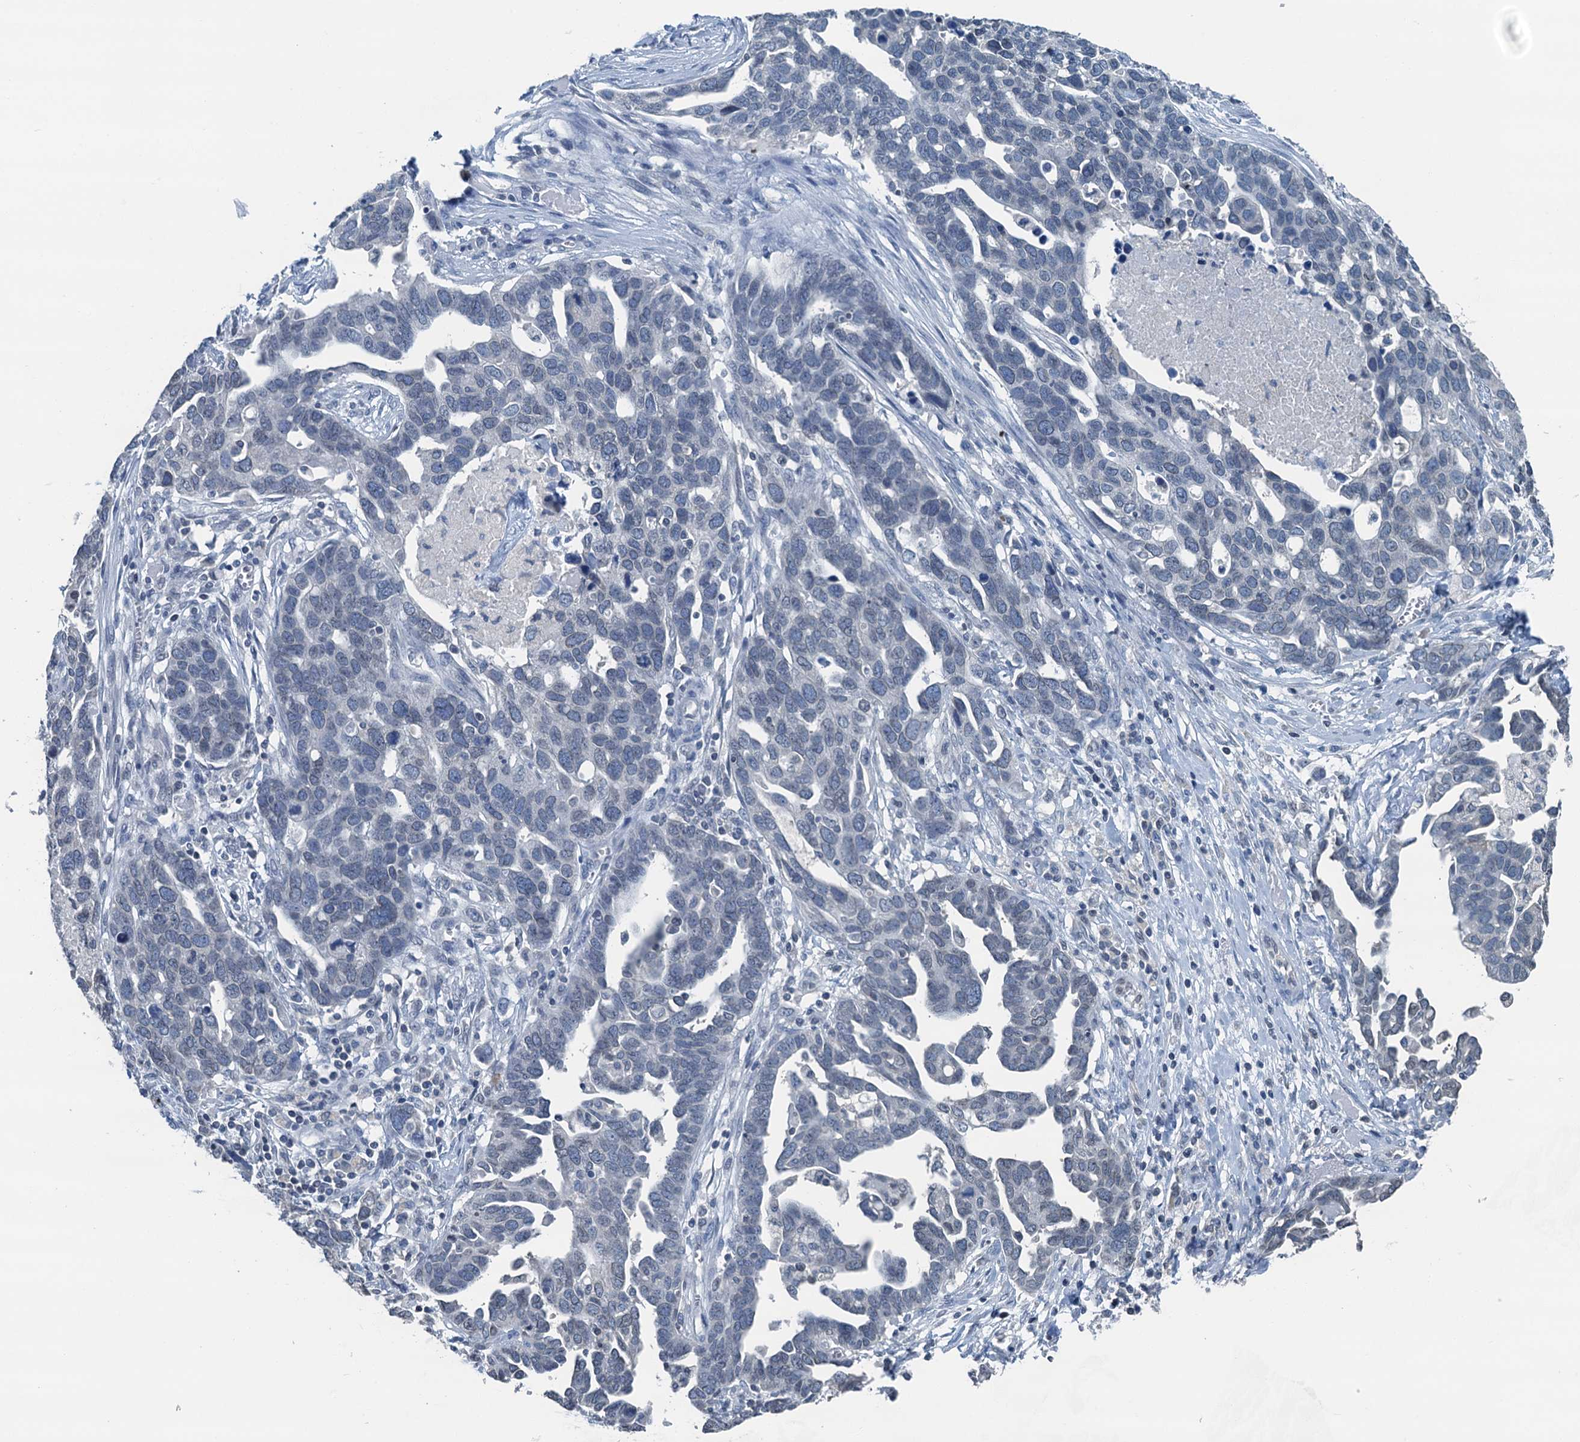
{"staining": {"intensity": "negative", "quantity": "none", "location": "none"}, "tissue": "ovarian cancer", "cell_type": "Tumor cells", "image_type": "cancer", "snomed": [{"axis": "morphology", "description": "Cystadenocarcinoma, serous, NOS"}, {"axis": "topography", "description": "Ovary"}], "caption": "Human serous cystadenocarcinoma (ovarian) stained for a protein using immunohistochemistry reveals no staining in tumor cells.", "gene": "C11orf54", "patient": {"sex": "female", "age": 54}}